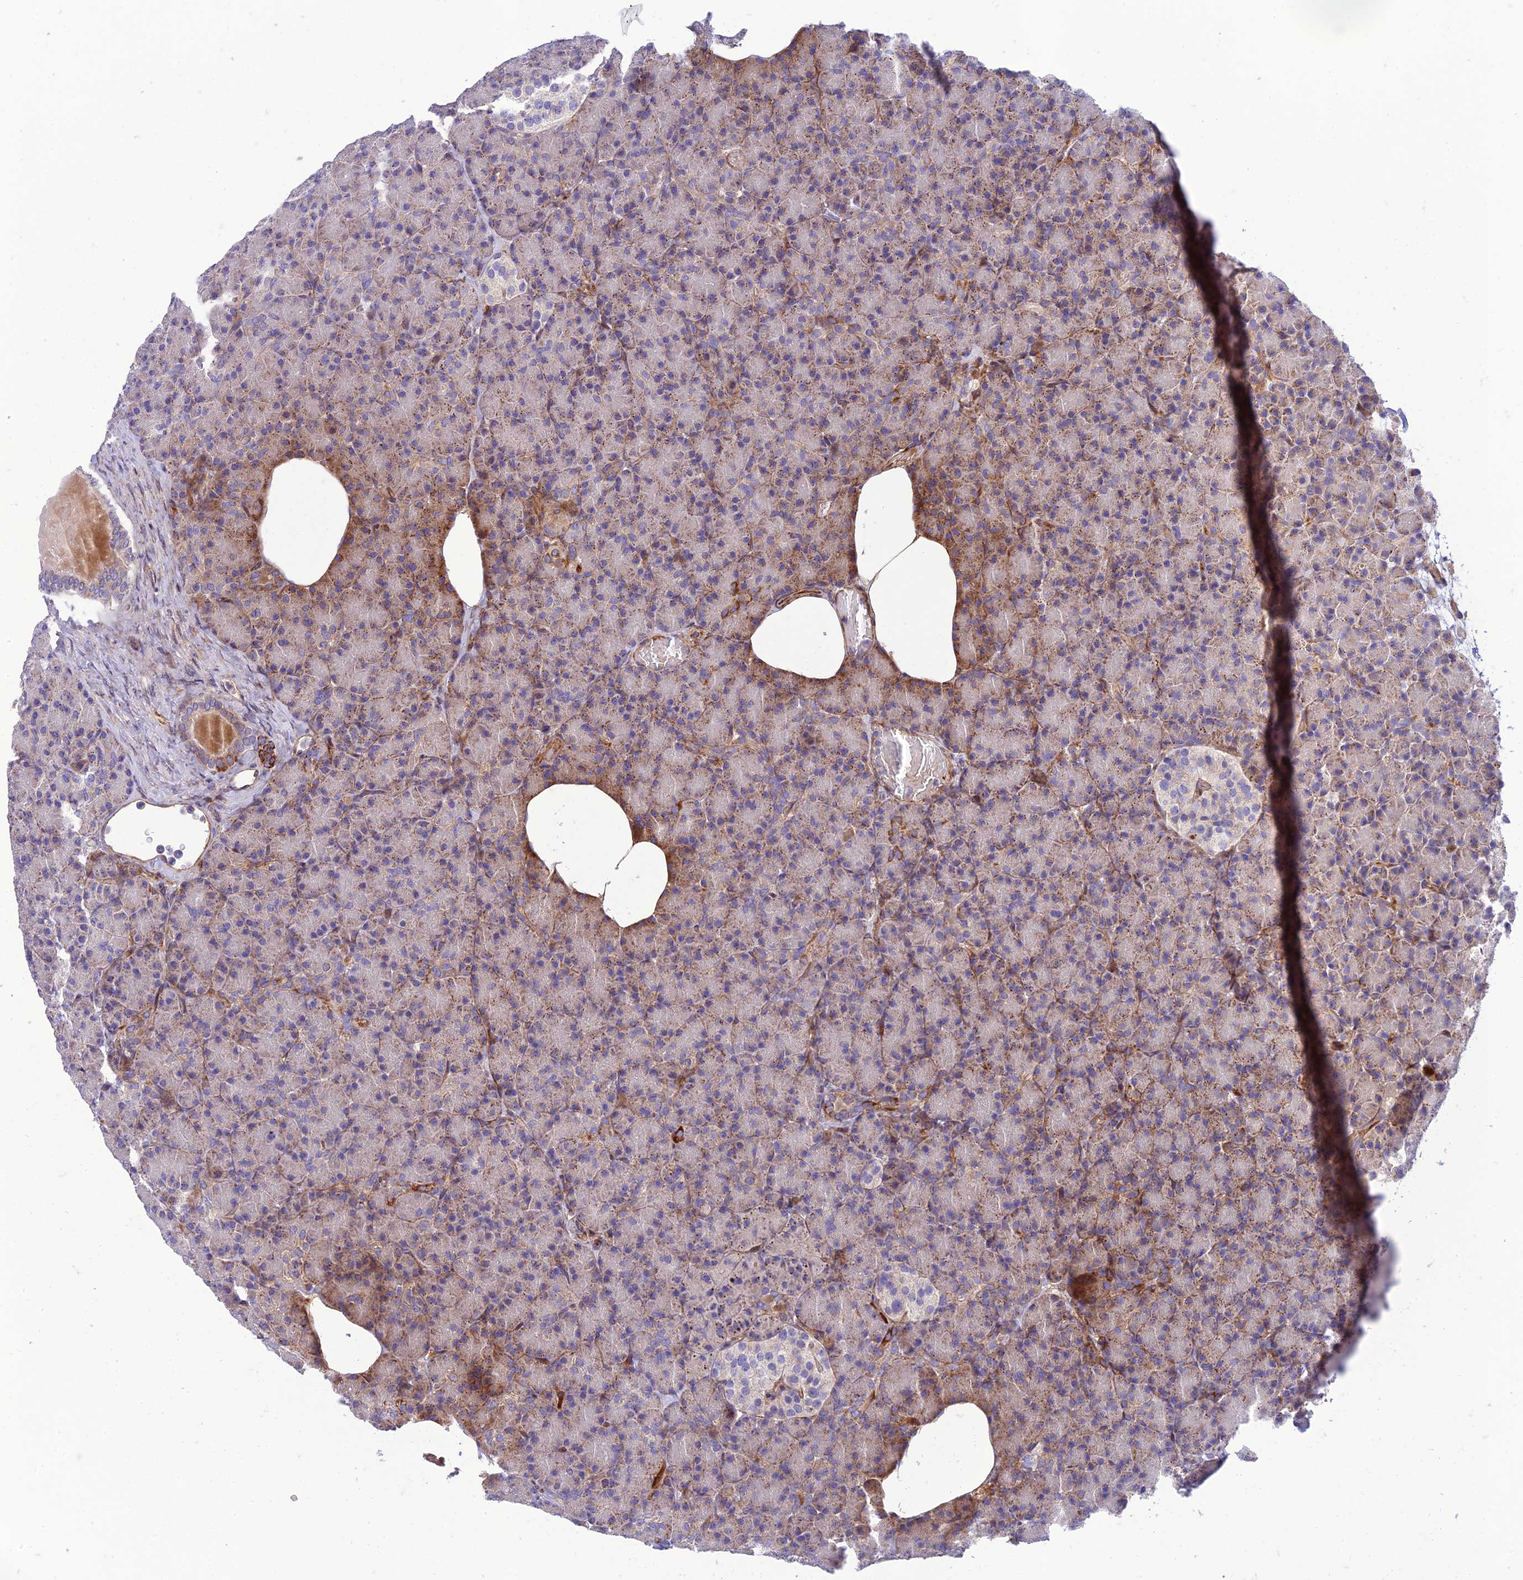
{"staining": {"intensity": "moderate", "quantity": "25%-75%", "location": "cytoplasmic/membranous"}, "tissue": "pancreas", "cell_type": "Exocrine glandular cells", "image_type": "normal", "snomed": [{"axis": "morphology", "description": "Normal tissue, NOS"}, {"axis": "topography", "description": "Pancreas"}], "caption": "Approximately 25%-75% of exocrine glandular cells in normal human pancreas display moderate cytoplasmic/membranous protein expression as visualized by brown immunohistochemical staining.", "gene": "SEL1L3", "patient": {"sex": "female", "age": 43}}